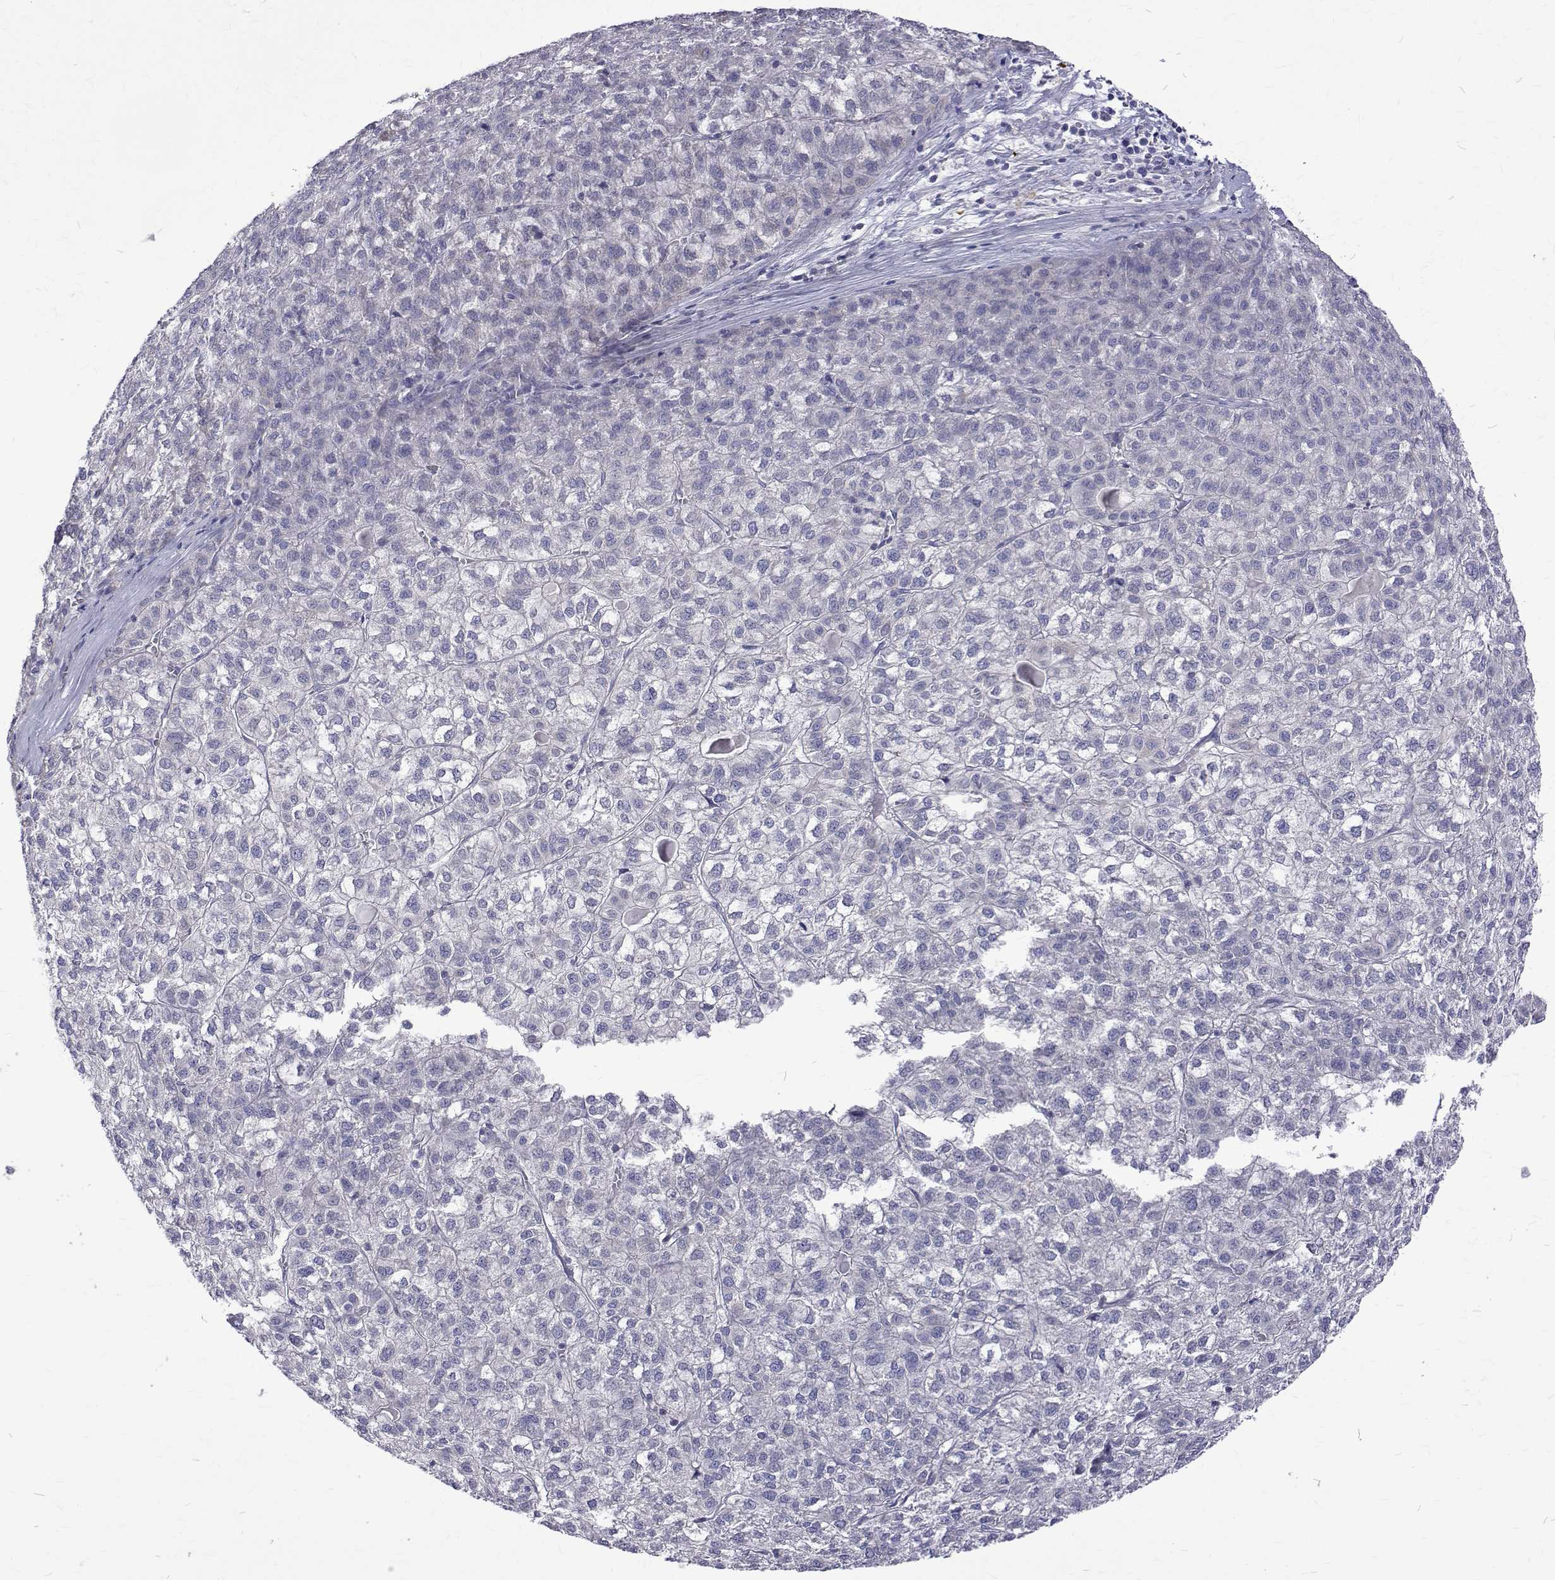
{"staining": {"intensity": "negative", "quantity": "none", "location": "none"}, "tissue": "liver cancer", "cell_type": "Tumor cells", "image_type": "cancer", "snomed": [{"axis": "morphology", "description": "Carcinoma, Hepatocellular, NOS"}, {"axis": "topography", "description": "Liver"}], "caption": "This is an IHC photomicrograph of human hepatocellular carcinoma (liver). There is no staining in tumor cells.", "gene": "PADI1", "patient": {"sex": "female", "age": 43}}